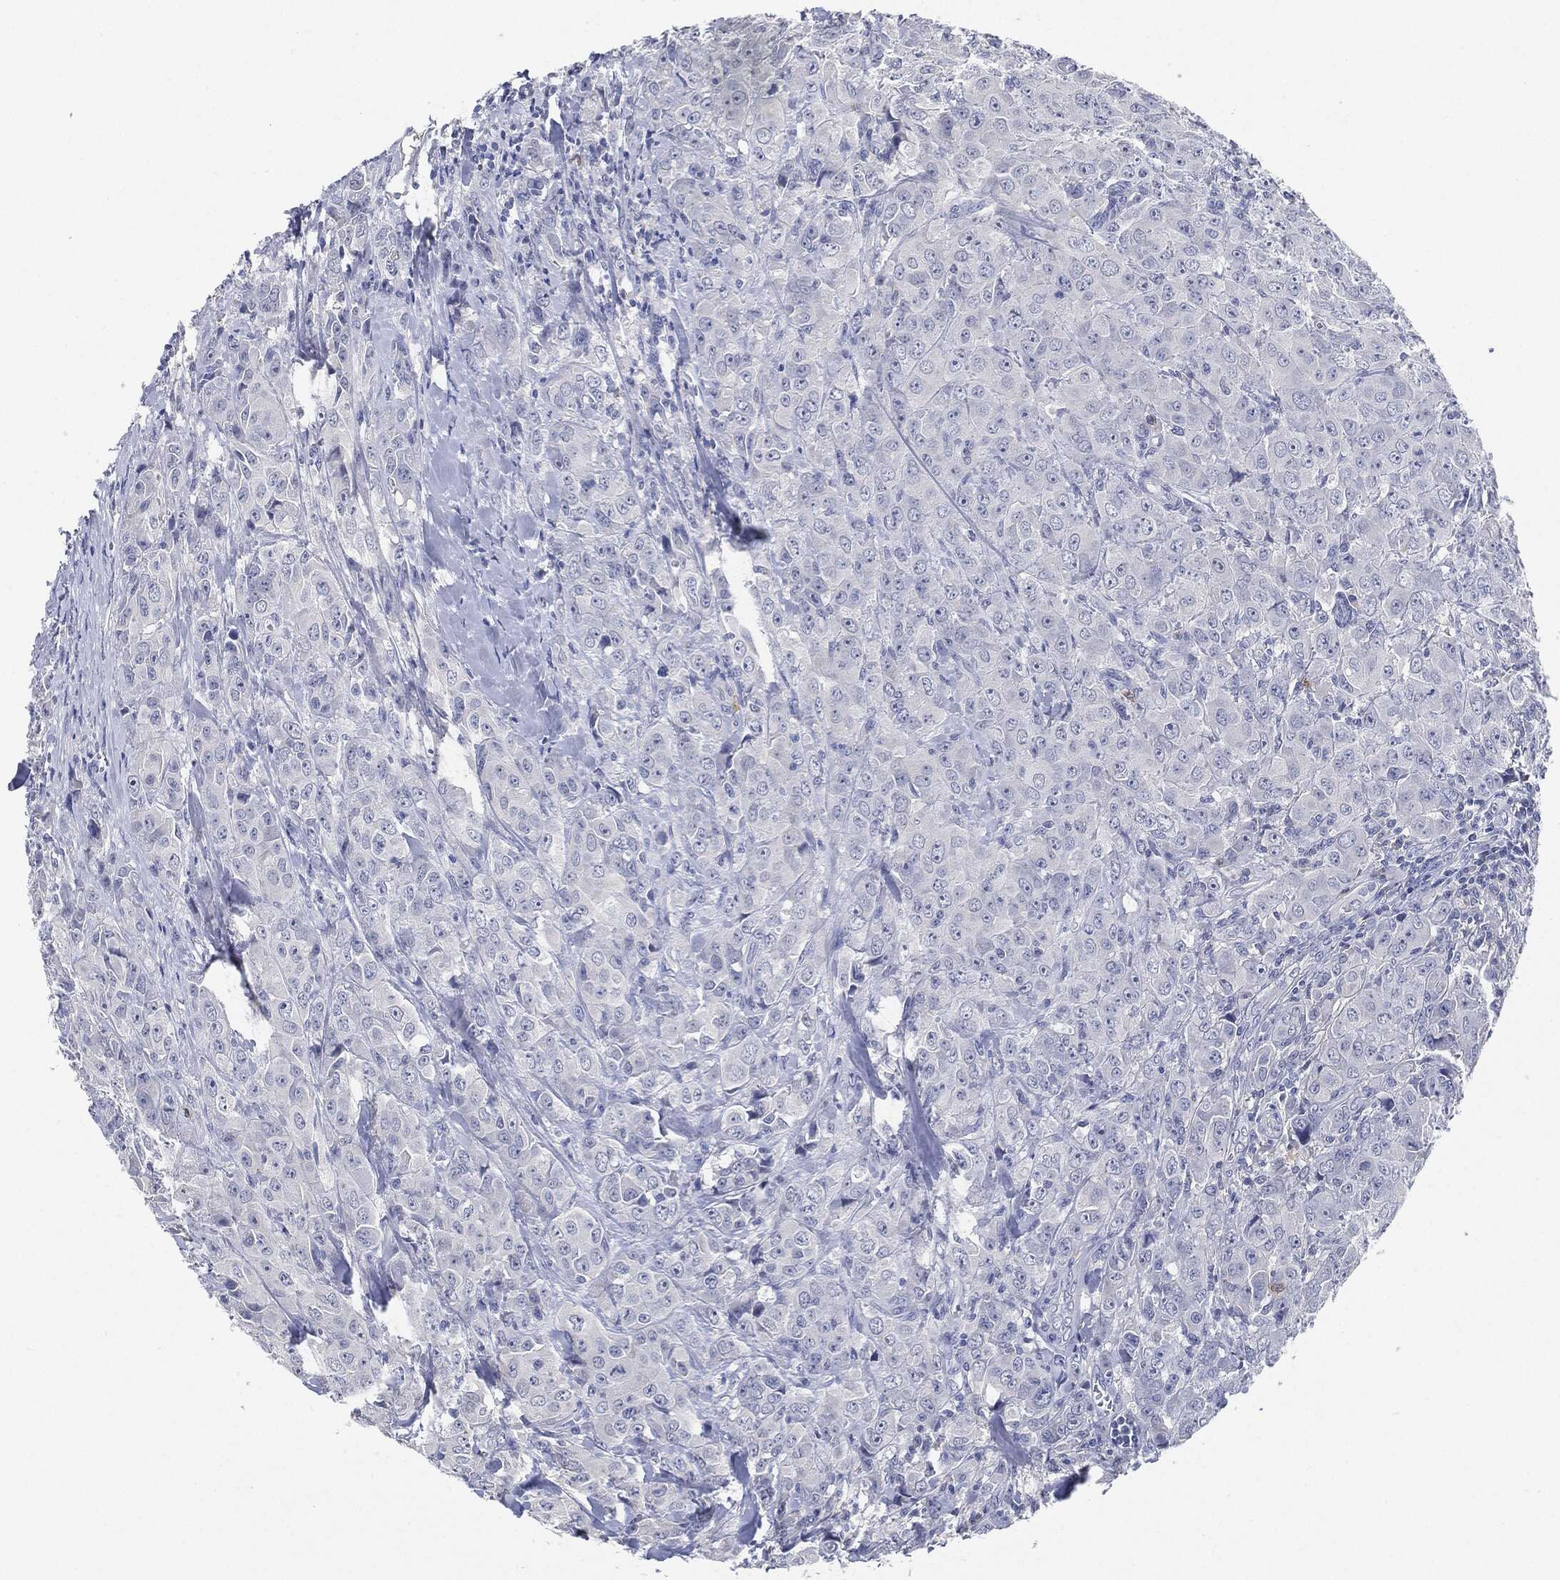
{"staining": {"intensity": "negative", "quantity": "none", "location": "none"}, "tissue": "breast cancer", "cell_type": "Tumor cells", "image_type": "cancer", "snomed": [{"axis": "morphology", "description": "Duct carcinoma"}, {"axis": "topography", "description": "Breast"}], "caption": "Immunohistochemistry of human breast cancer demonstrates no staining in tumor cells. (DAB (3,3'-diaminobenzidine) immunohistochemistry (IHC), high magnification).", "gene": "NTRK1", "patient": {"sex": "female", "age": 43}}